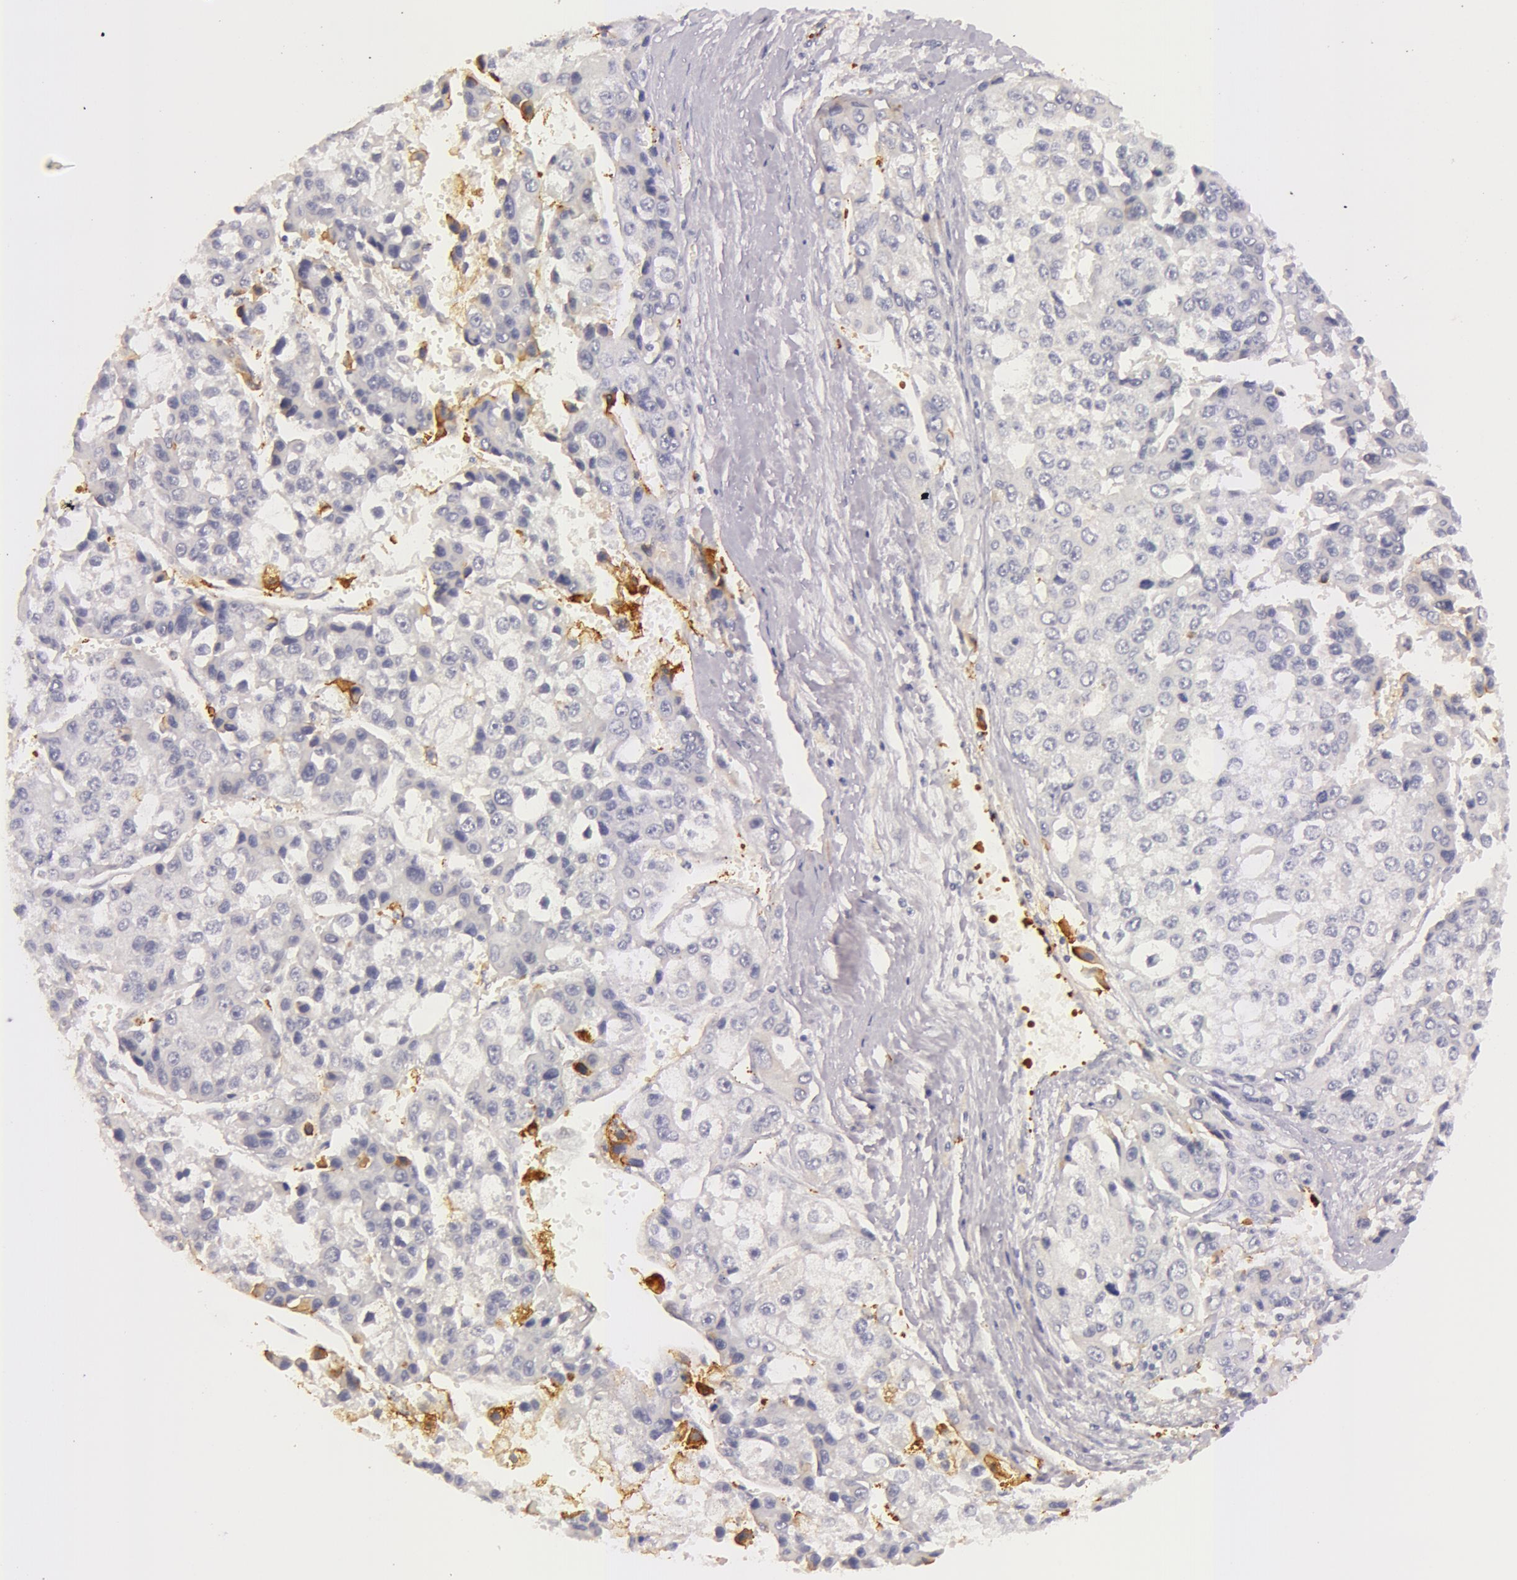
{"staining": {"intensity": "negative", "quantity": "none", "location": "none"}, "tissue": "liver cancer", "cell_type": "Tumor cells", "image_type": "cancer", "snomed": [{"axis": "morphology", "description": "Carcinoma, Hepatocellular, NOS"}, {"axis": "topography", "description": "Liver"}], "caption": "There is no significant staining in tumor cells of liver cancer (hepatocellular carcinoma).", "gene": "C4BPA", "patient": {"sex": "female", "age": 66}}